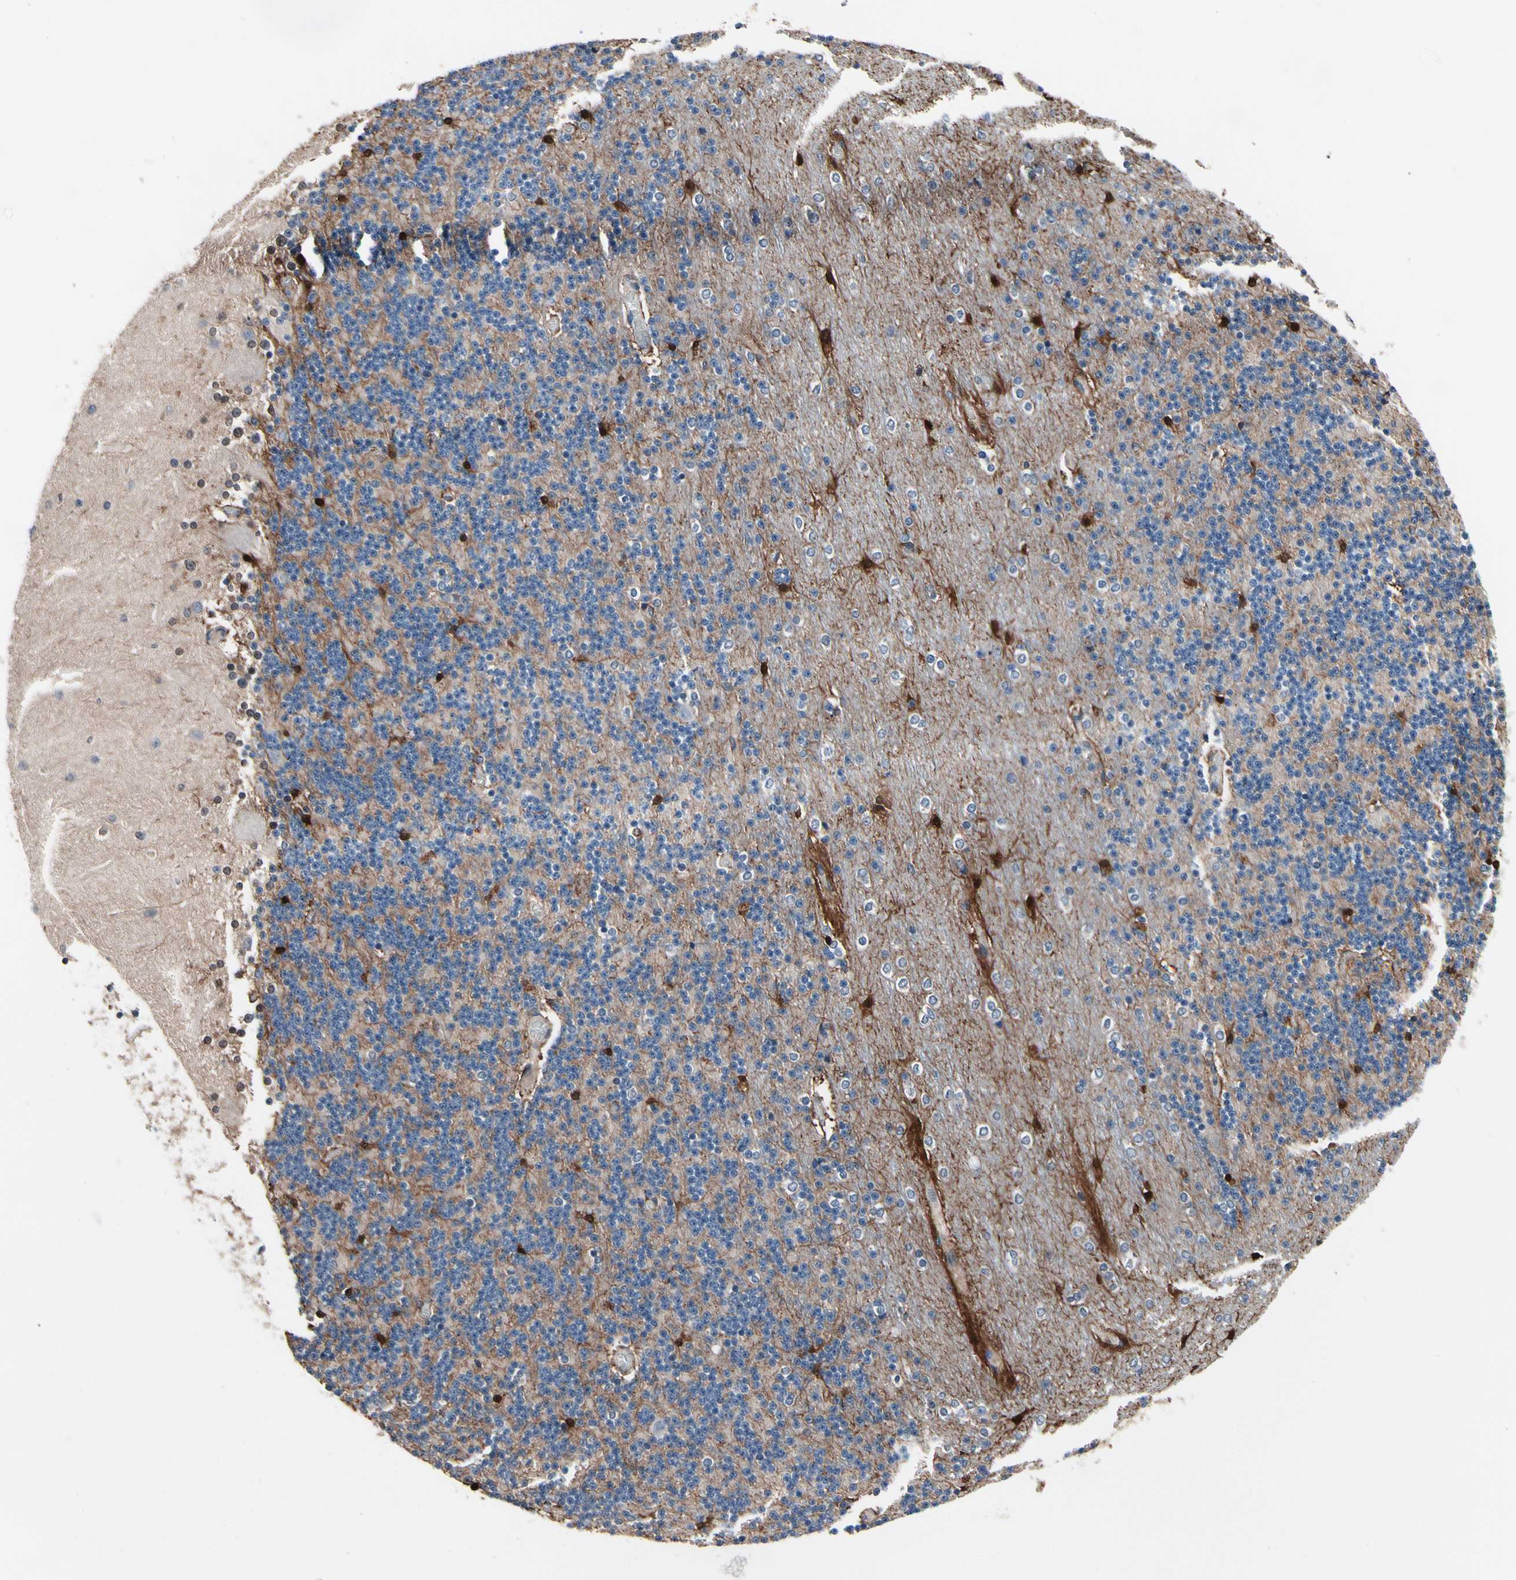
{"staining": {"intensity": "weak", "quantity": "25%-75%", "location": "cytoplasmic/membranous"}, "tissue": "cerebellum", "cell_type": "Cells in granular layer", "image_type": "normal", "snomed": [{"axis": "morphology", "description": "Normal tissue, NOS"}, {"axis": "topography", "description": "Cerebellum"}], "caption": "DAB (3,3'-diaminobenzidine) immunohistochemical staining of unremarkable human cerebellum demonstrates weak cytoplasmic/membranous protein staining in about 25%-75% of cells in granular layer.", "gene": "PRDX6", "patient": {"sex": "female", "age": 54}}